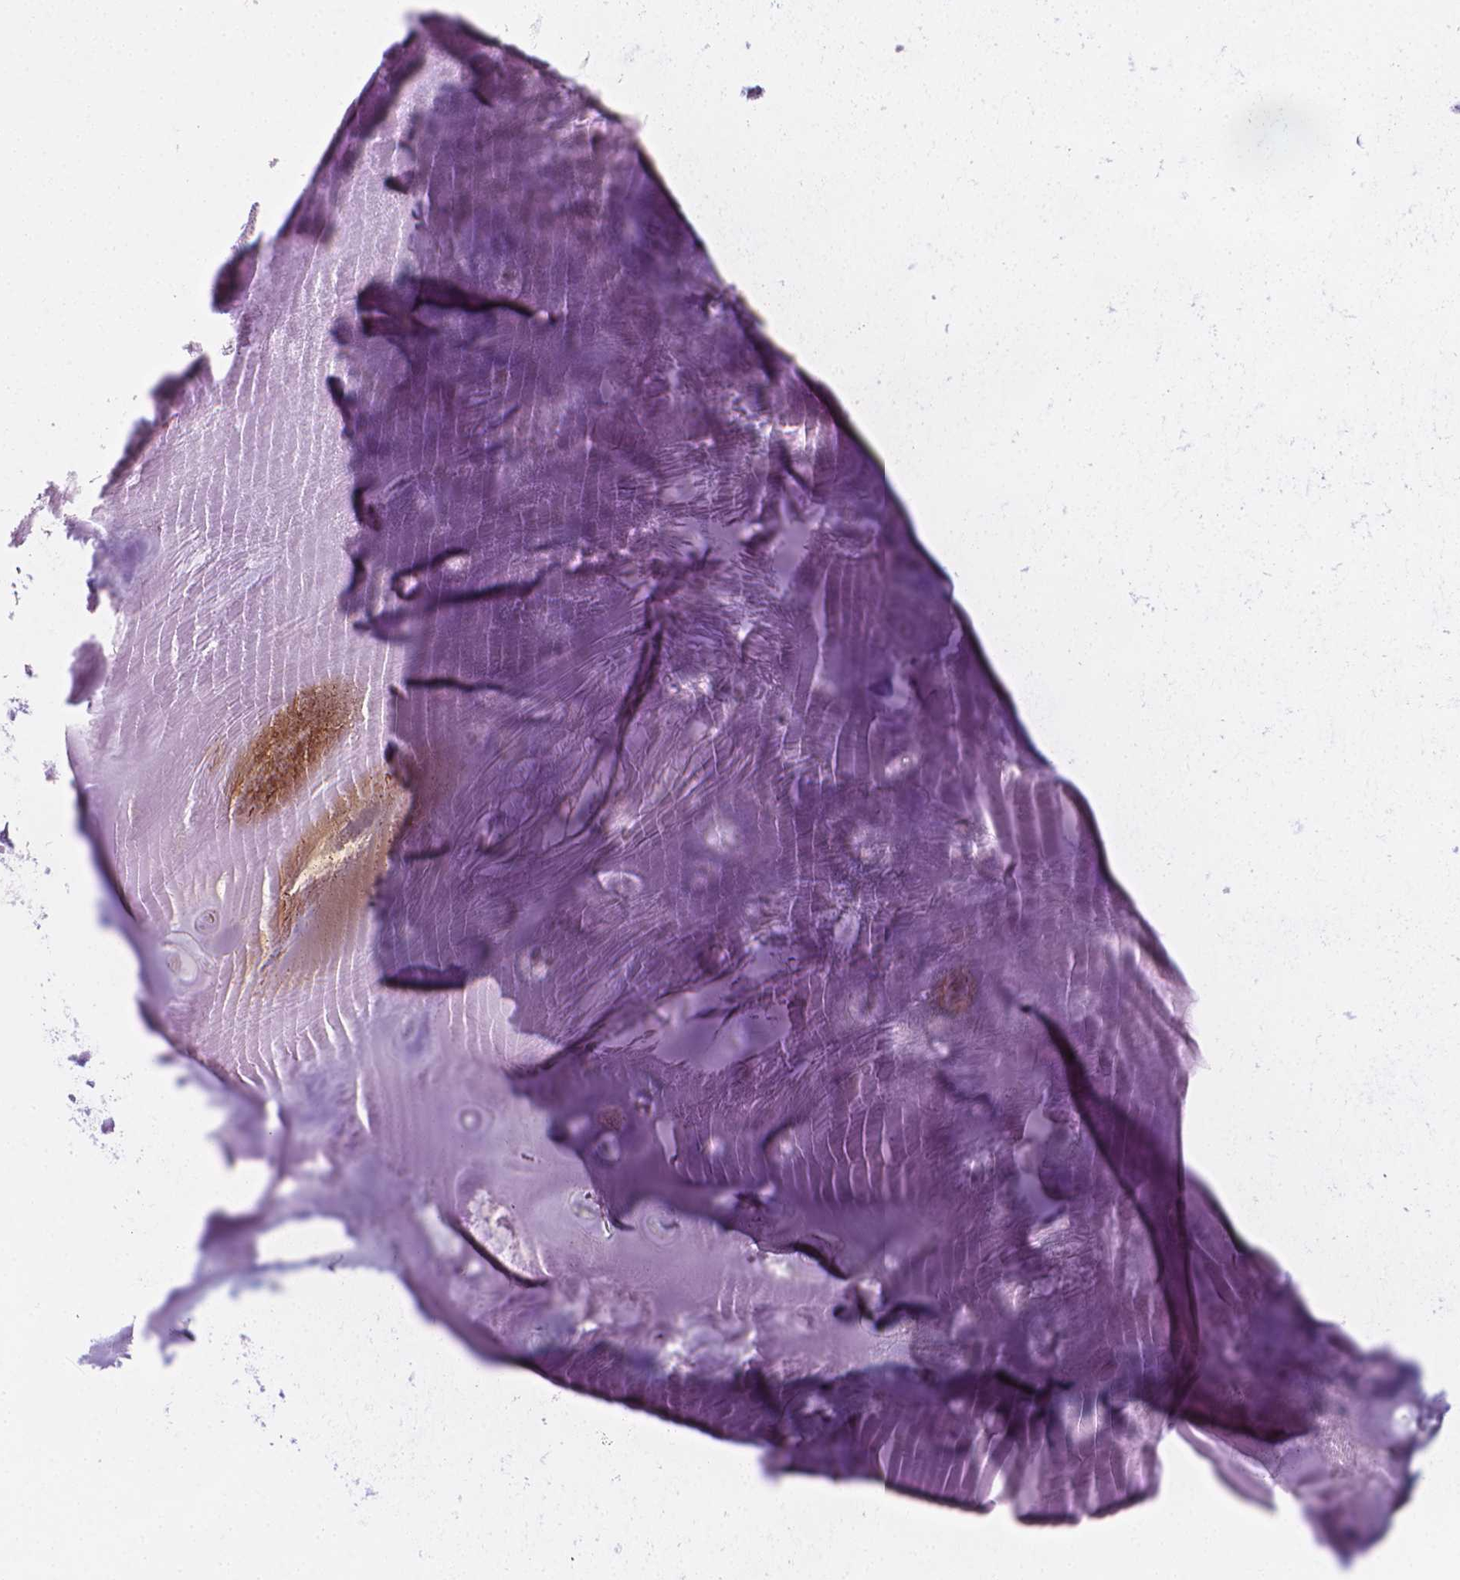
{"staining": {"intensity": "moderate", "quantity": "<25%", "location": "cytoplasmic/membranous"}, "tissue": "adipose tissue", "cell_type": "Adipocytes", "image_type": "normal", "snomed": [{"axis": "morphology", "description": "Normal tissue, NOS"}, {"axis": "morphology", "description": "Squamous cell carcinoma, NOS"}, {"axis": "topography", "description": "Cartilage tissue"}, {"axis": "topography", "description": "Bronchus"}, {"axis": "topography", "description": "Lung"}], "caption": "Benign adipose tissue displays moderate cytoplasmic/membranous staining in about <25% of adipocytes, visualized by immunohistochemistry.", "gene": "TNFAIP2", "patient": {"sex": "male", "age": 66}}